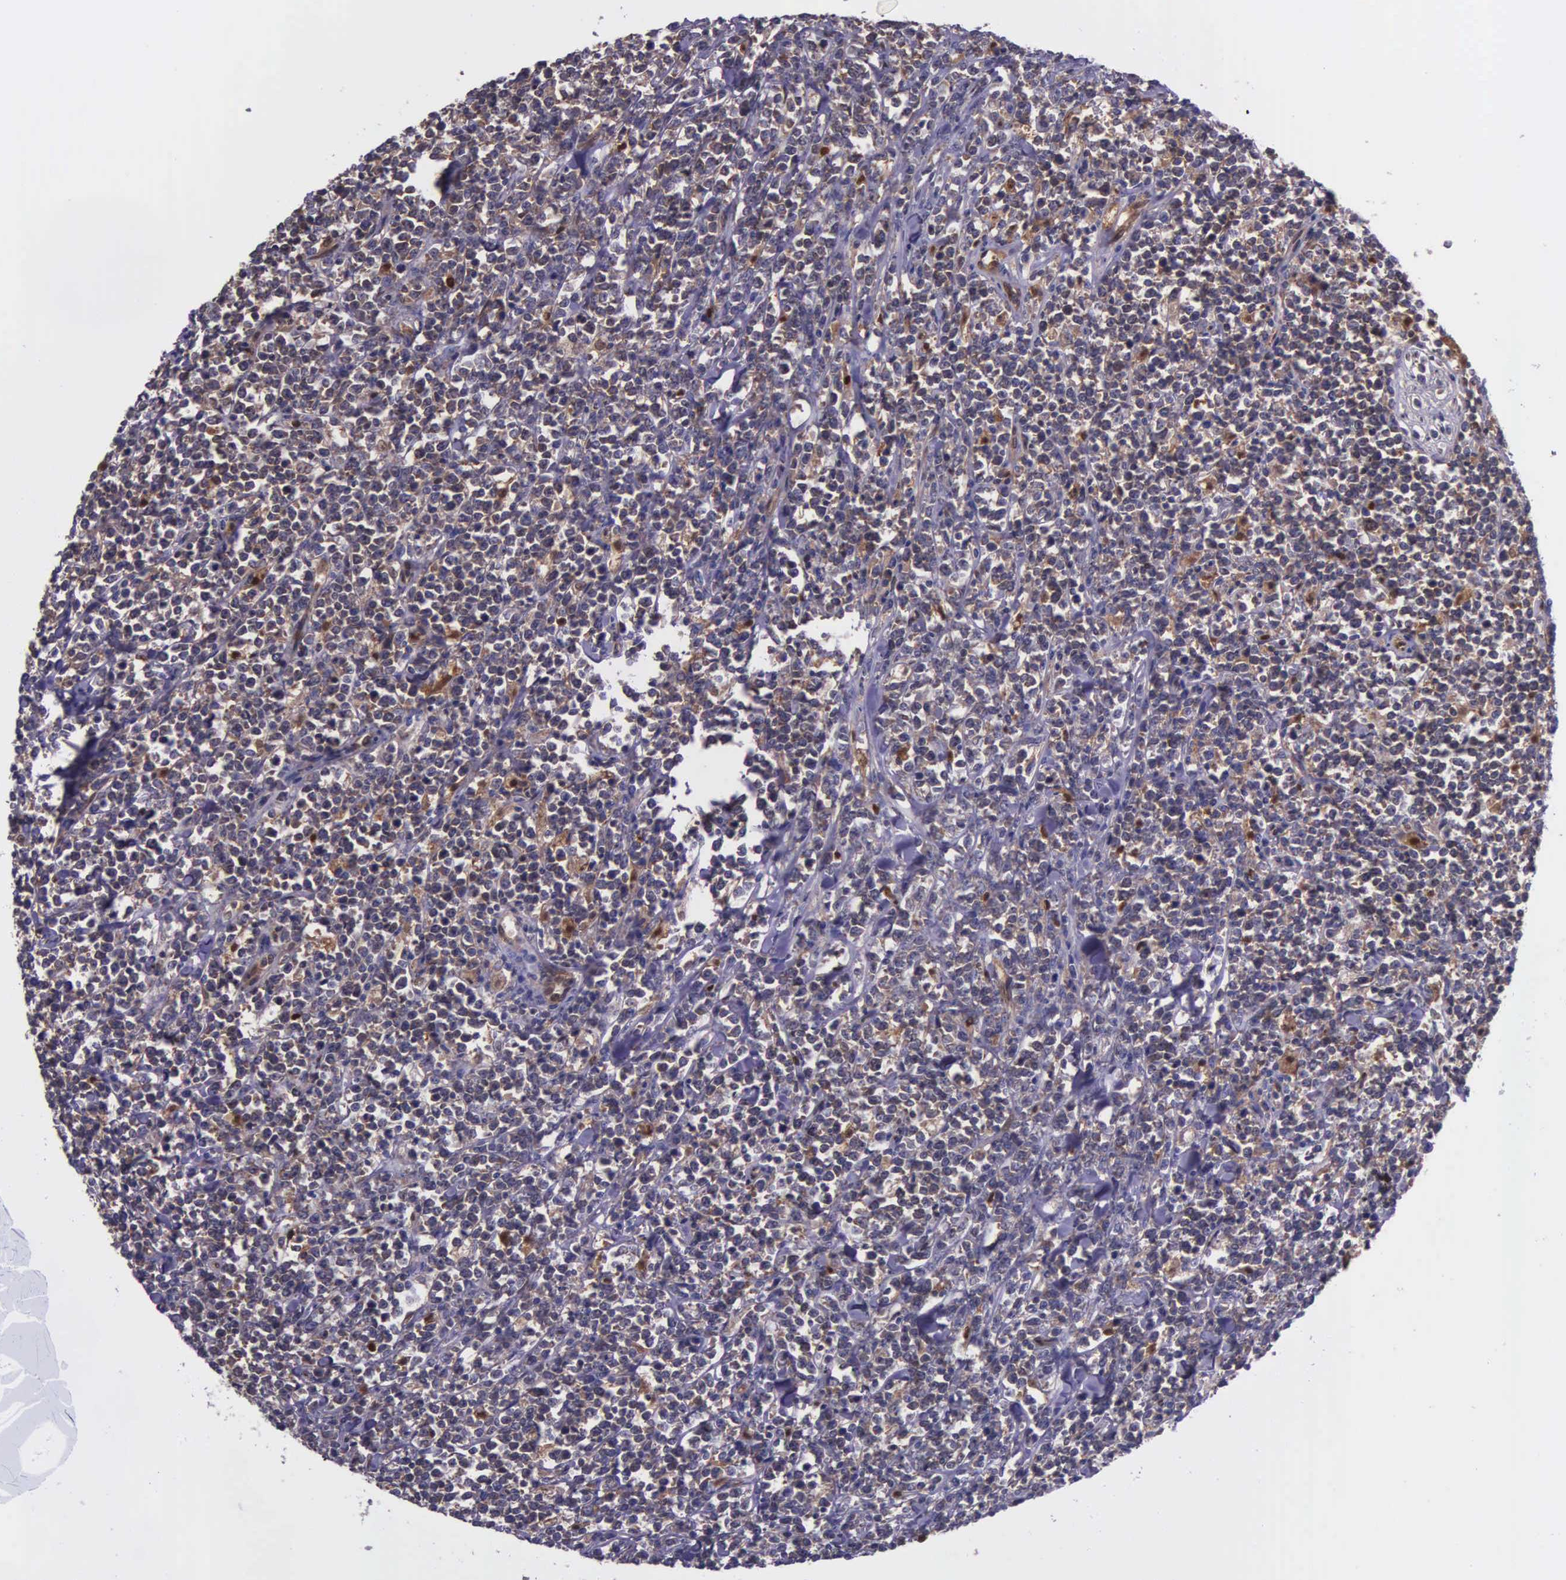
{"staining": {"intensity": "weak", "quantity": ">75%", "location": "cytoplasmic/membranous"}, "tissue": "lymphoma", "cell_type": "Tumor cells", "image_type": "cancer", "snomed": [{"axis": "morphology", "description": "Malignant lymphoma, non-Hodgkin's type, High grade"}, {"axis": "topography", "description": "Small intestine"}, {"axis": "topography", "description": "Colon"}], "caption": "Immunohistochemistry (IHC) of high-grade malignant lymphoma, non-Hodgkin's type reveals low levels of weak cytoplasmic/membranous positivity in approximately >75% of tumor cells. The protein of interest is shown in brown color, while the nuclei are stained blue.", "gene": "GMPR2", "patient": {"sex": "male", "age": 8}}